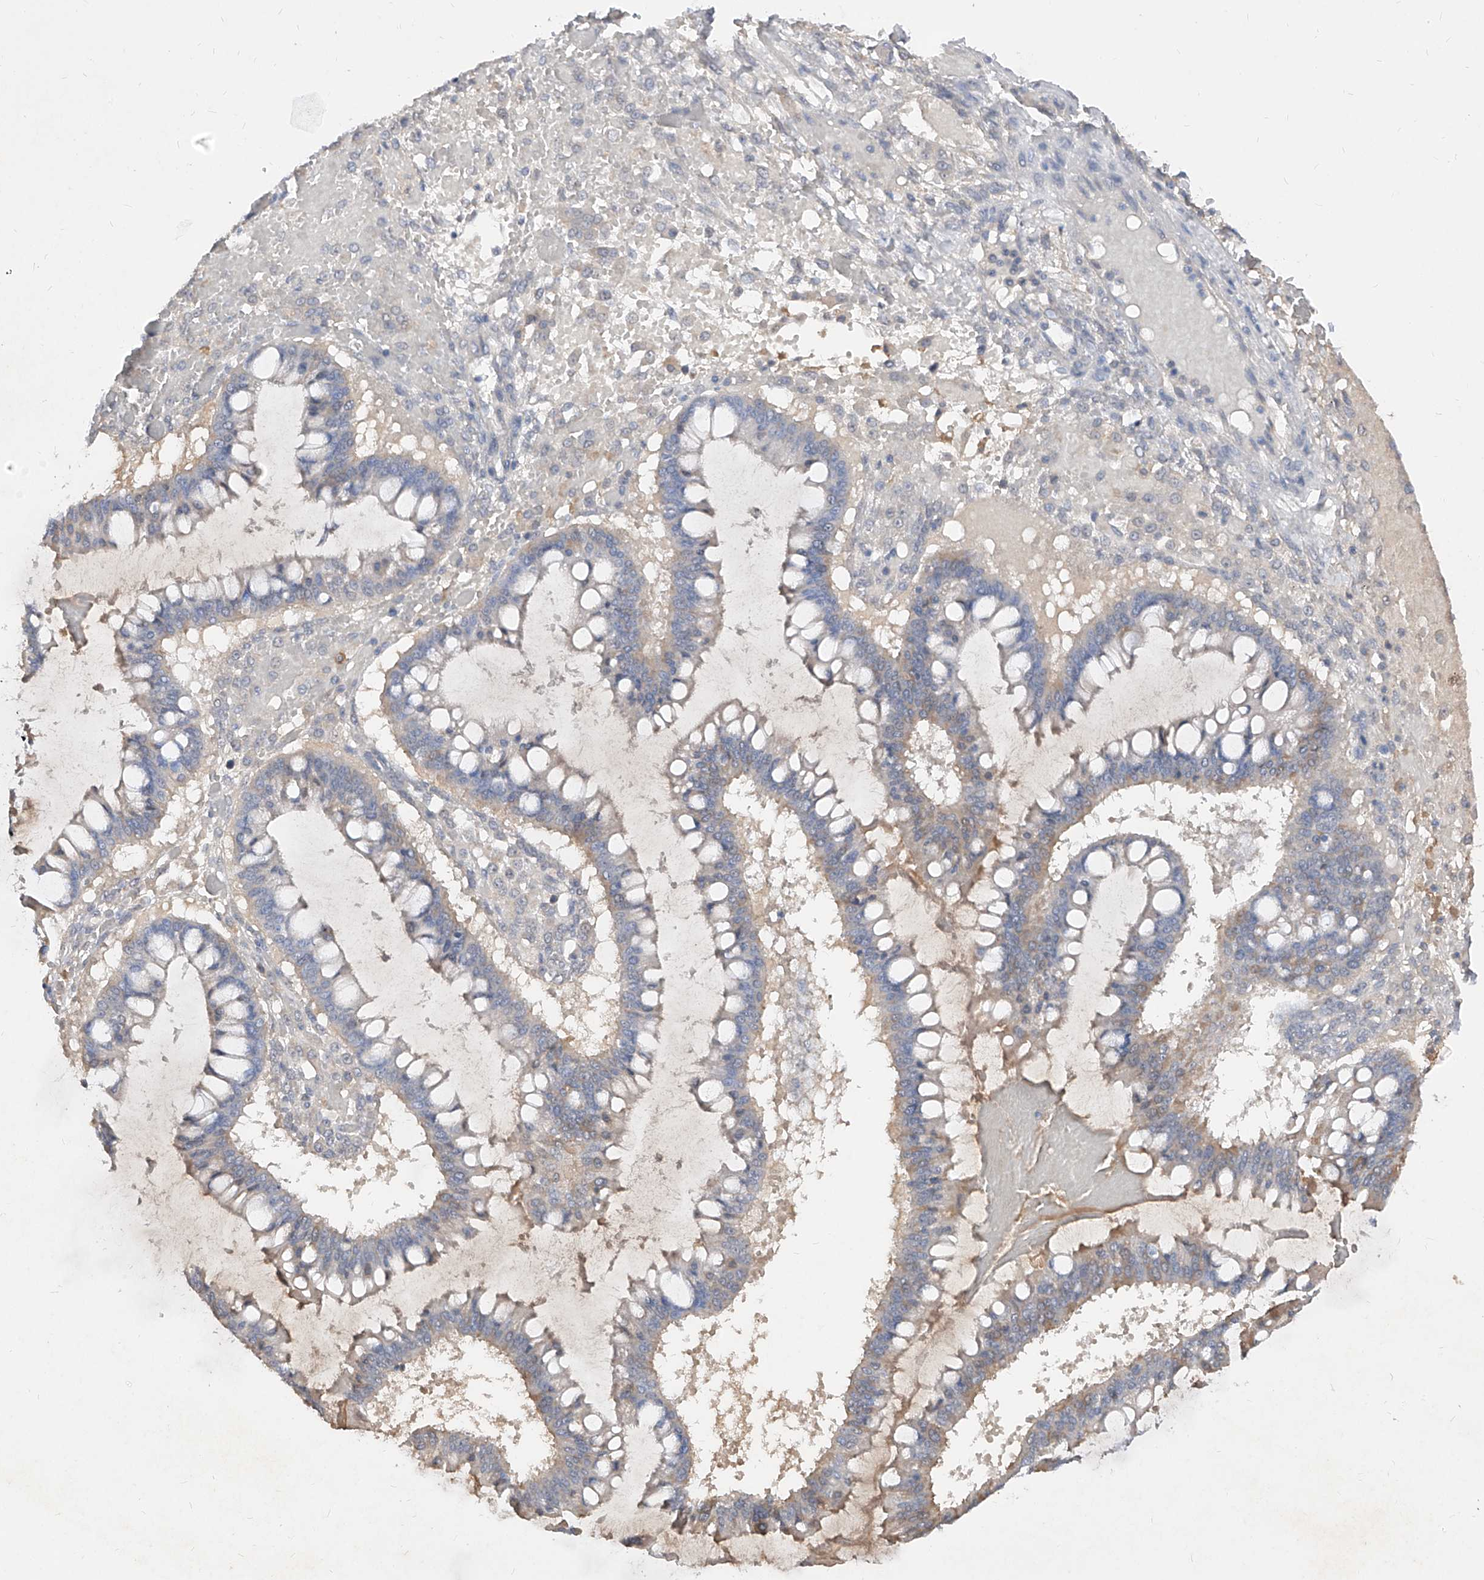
{"staining": {"intensity": "weak", "quantity": "<25%", "location": "cytoplasmic/membranous"}, "tissue": "ovarian cancer", "cell_type": "Tumor cells", "image_type": "cancer", "snomed": [{"axis": "morphology", "description": "Cystadenocarcinoma, mucinous, NOS"}, {"axis": "topography", "description": "Ovary"}], "caption": "The IHC histopathology image has no significant positivity in tumor cells of ovarian cancer (mucinous cystadenocarcinoma) tissue. The staining is performed using DAB brown chromogen with nuclei counter-stained in using hematoxylin.", "gene": "C4A", "patient": {"sex": "female", "age": 73}}